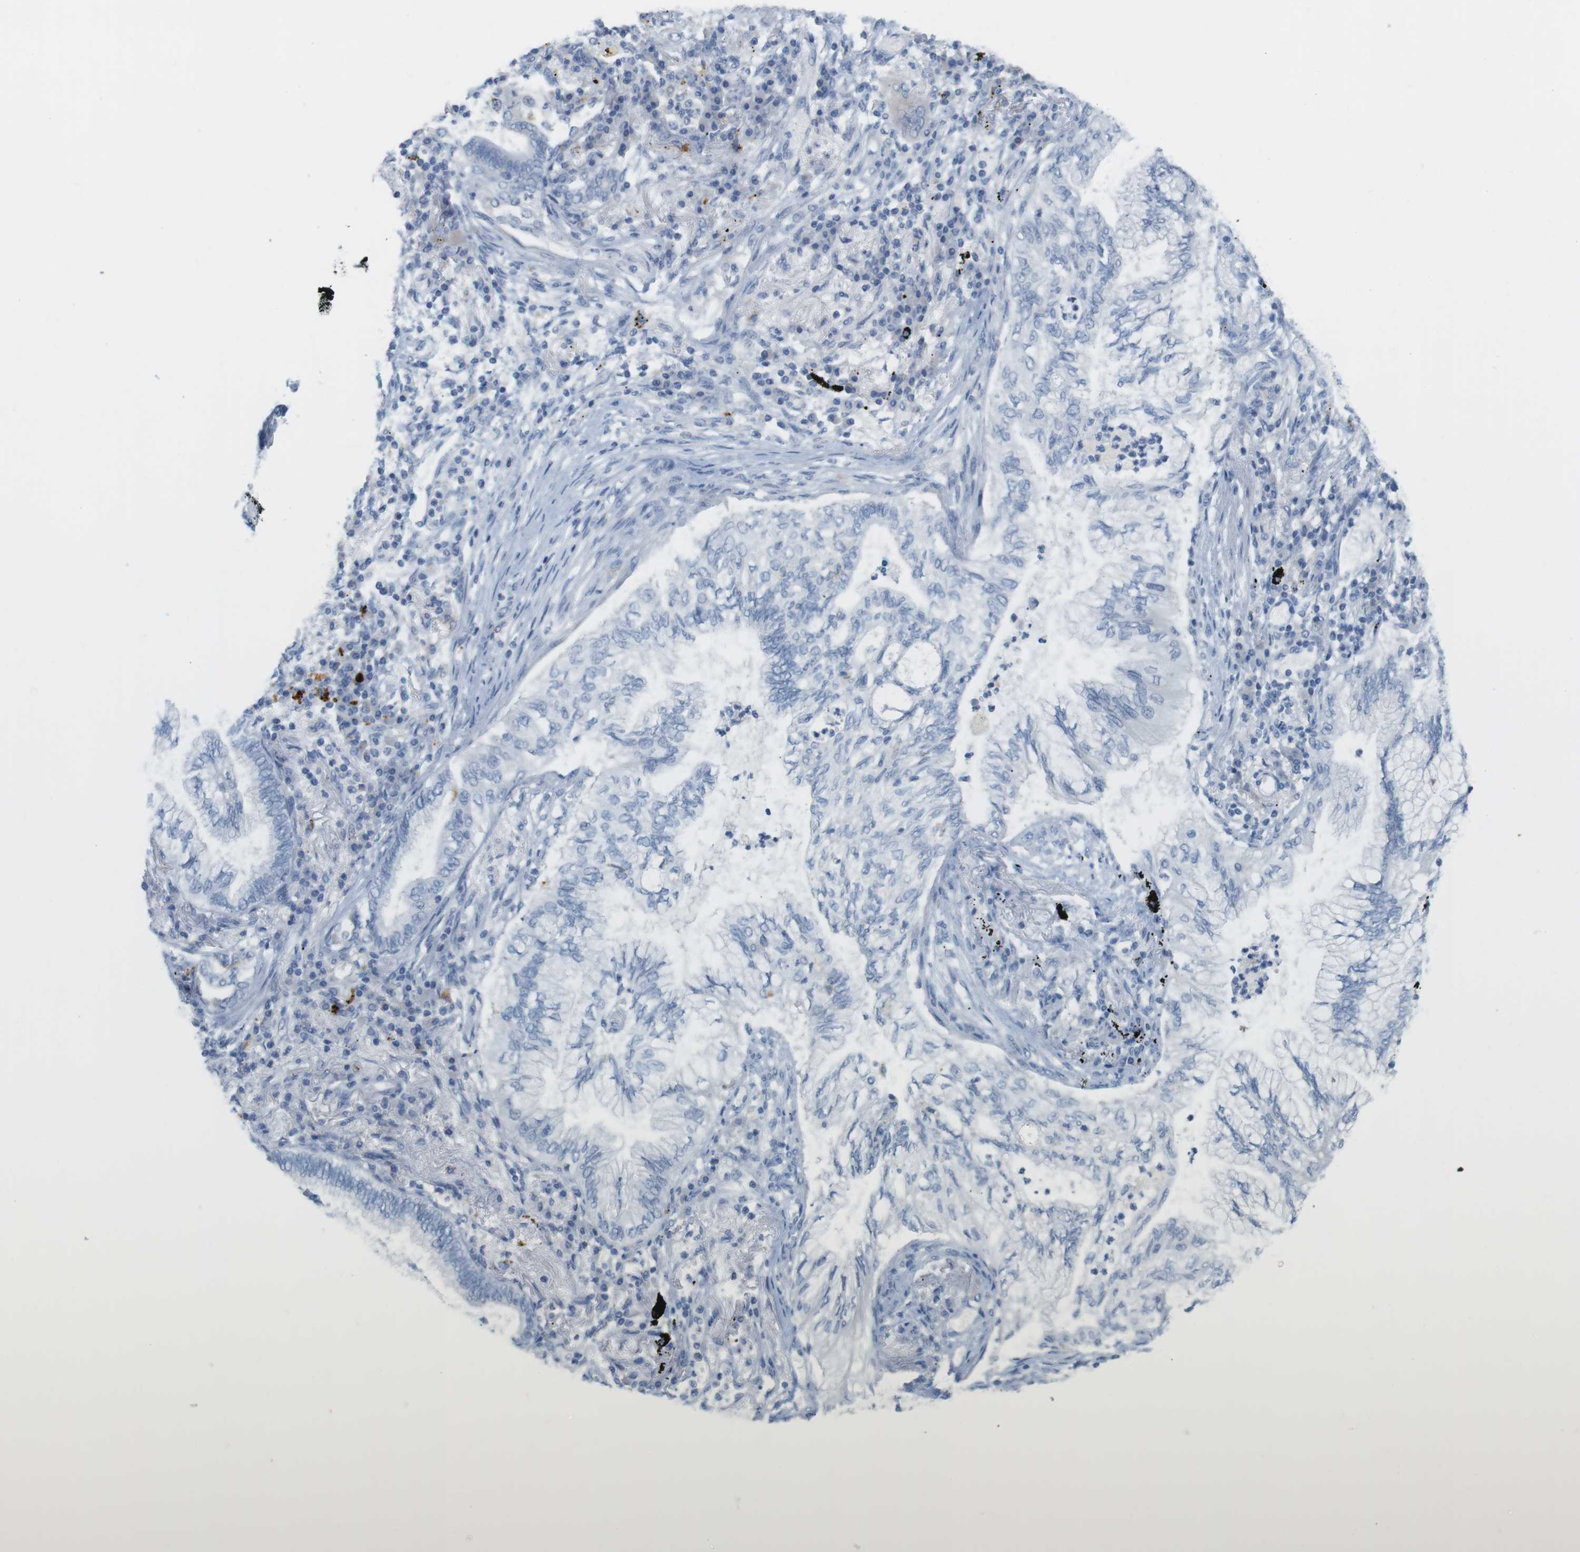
{"staining": {"intensity": "negative", "quantity": "none", "location": "none"}, "tissue": "lung cancer", "cell_type": "Tumor cells", "image_type": "cancer", "snomed": [{"axis": "morphology", "description": "Normal tissue, NOS"}, {"axis": "morphology", "description": "Adenocarcinoma, NOS"}, {"axis": "topography", "description": "Bronchus"}, {"axis": "topography", "description": "Lung"}], "caption": "An immunohistochemistry micrograph of lung adenocarcinoma is shown. There is no staining in tumor cells of lung adenocarcinoma.", "gene": "YIPF1", "patient": {"sex": "female", "age": 70}}